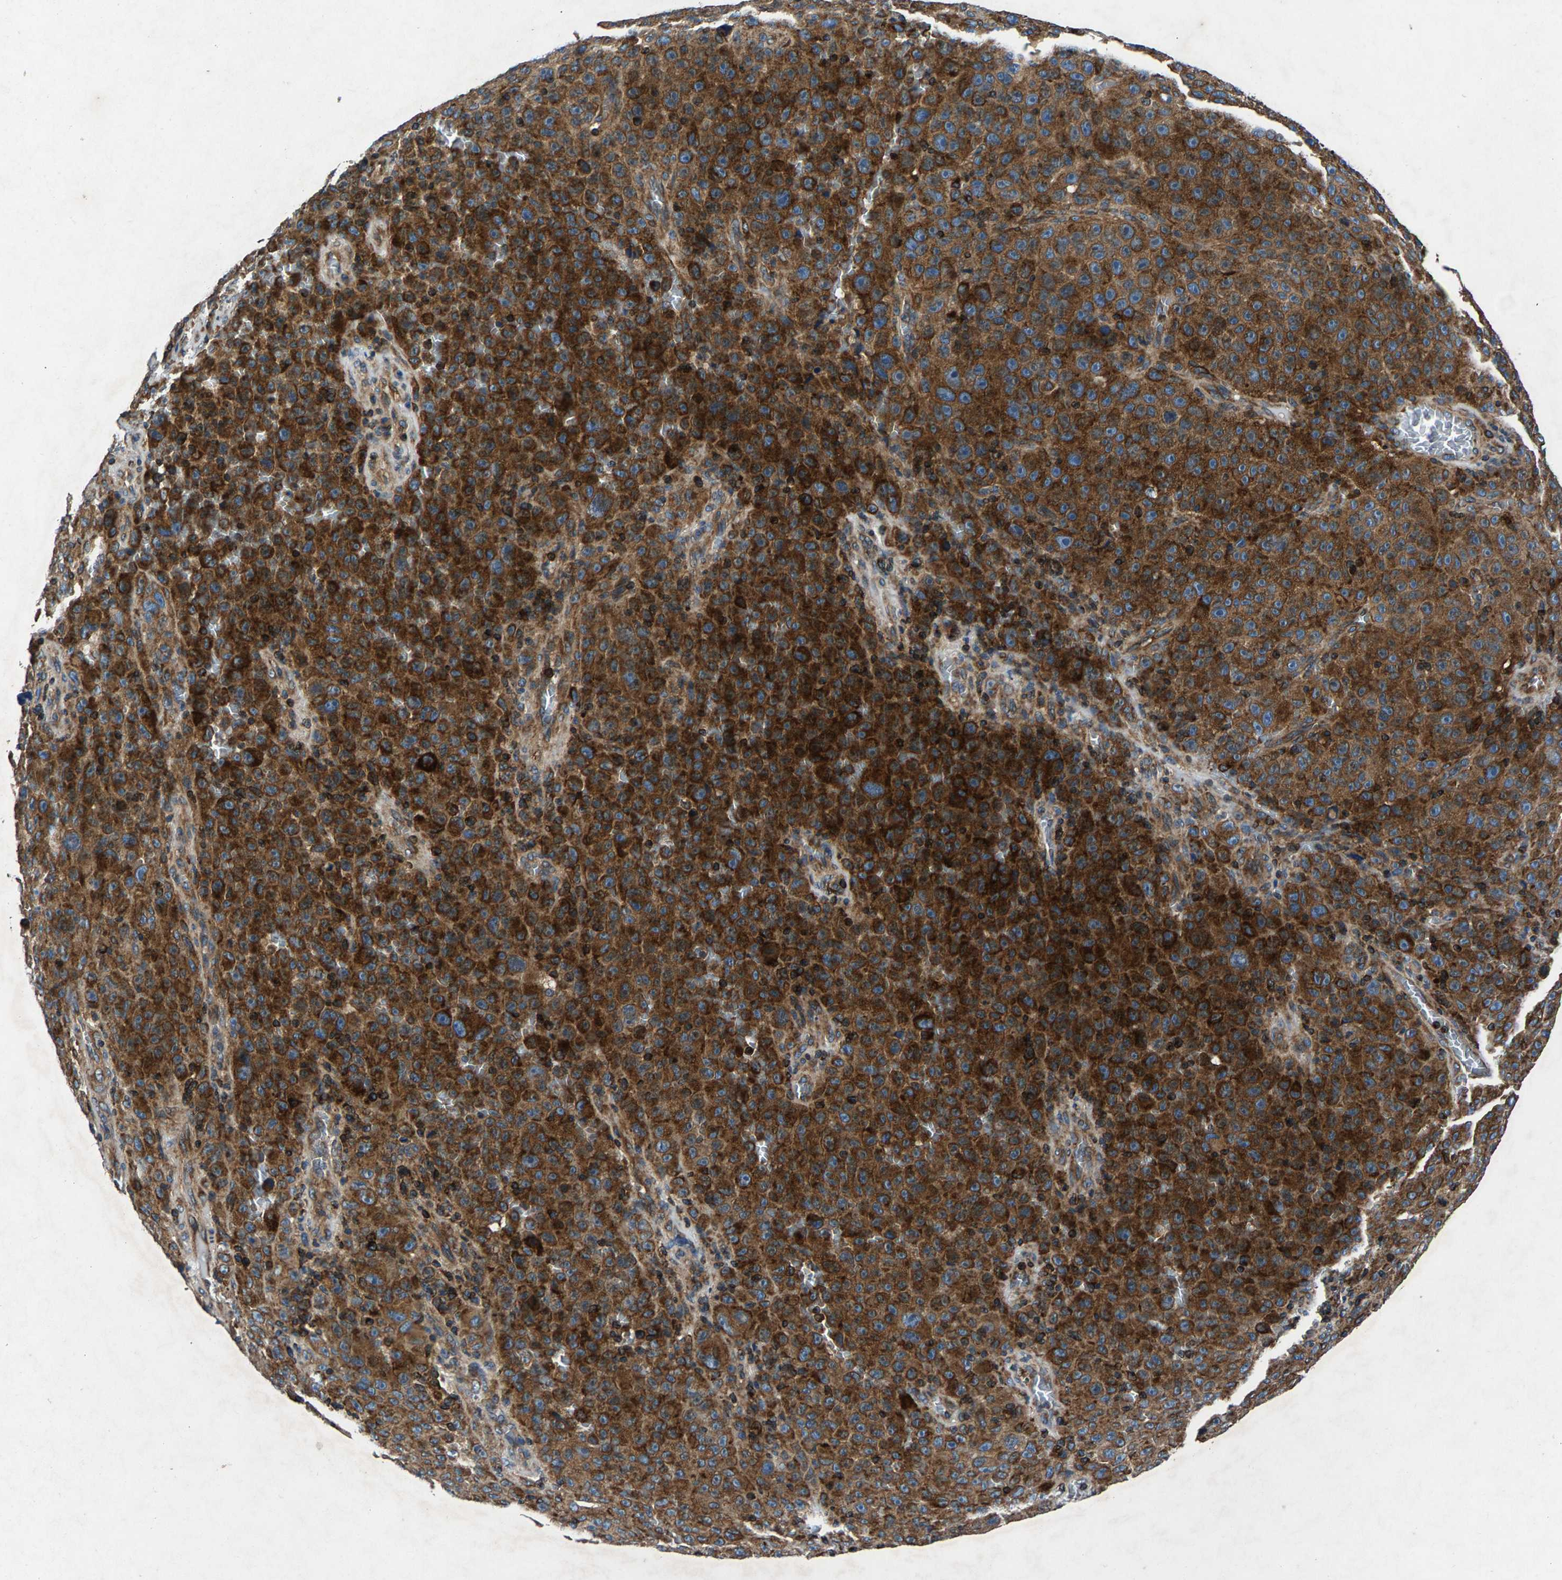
{"staining": {"intensity": "moderate", "quantity": ">75%", "location": "cytoplasmic/membranous"}, "tissue": "melanoma", "cell_type": "Tumor cells", "image_type": "cancer", "snomed": [{"axis": "morphology", "description": "Malignant melanoma, NOS"}, {"axis": "topography", "description": "Skin"}], "caption": "Protein staining by immunohistochemistry (IHC) exhibits moderate cytoplasmic/membranous expression in approximately >75% of tumor cells in melanoma.", "gene": "LPCAT1", "patient": {"sex": "female", "age": 82}}